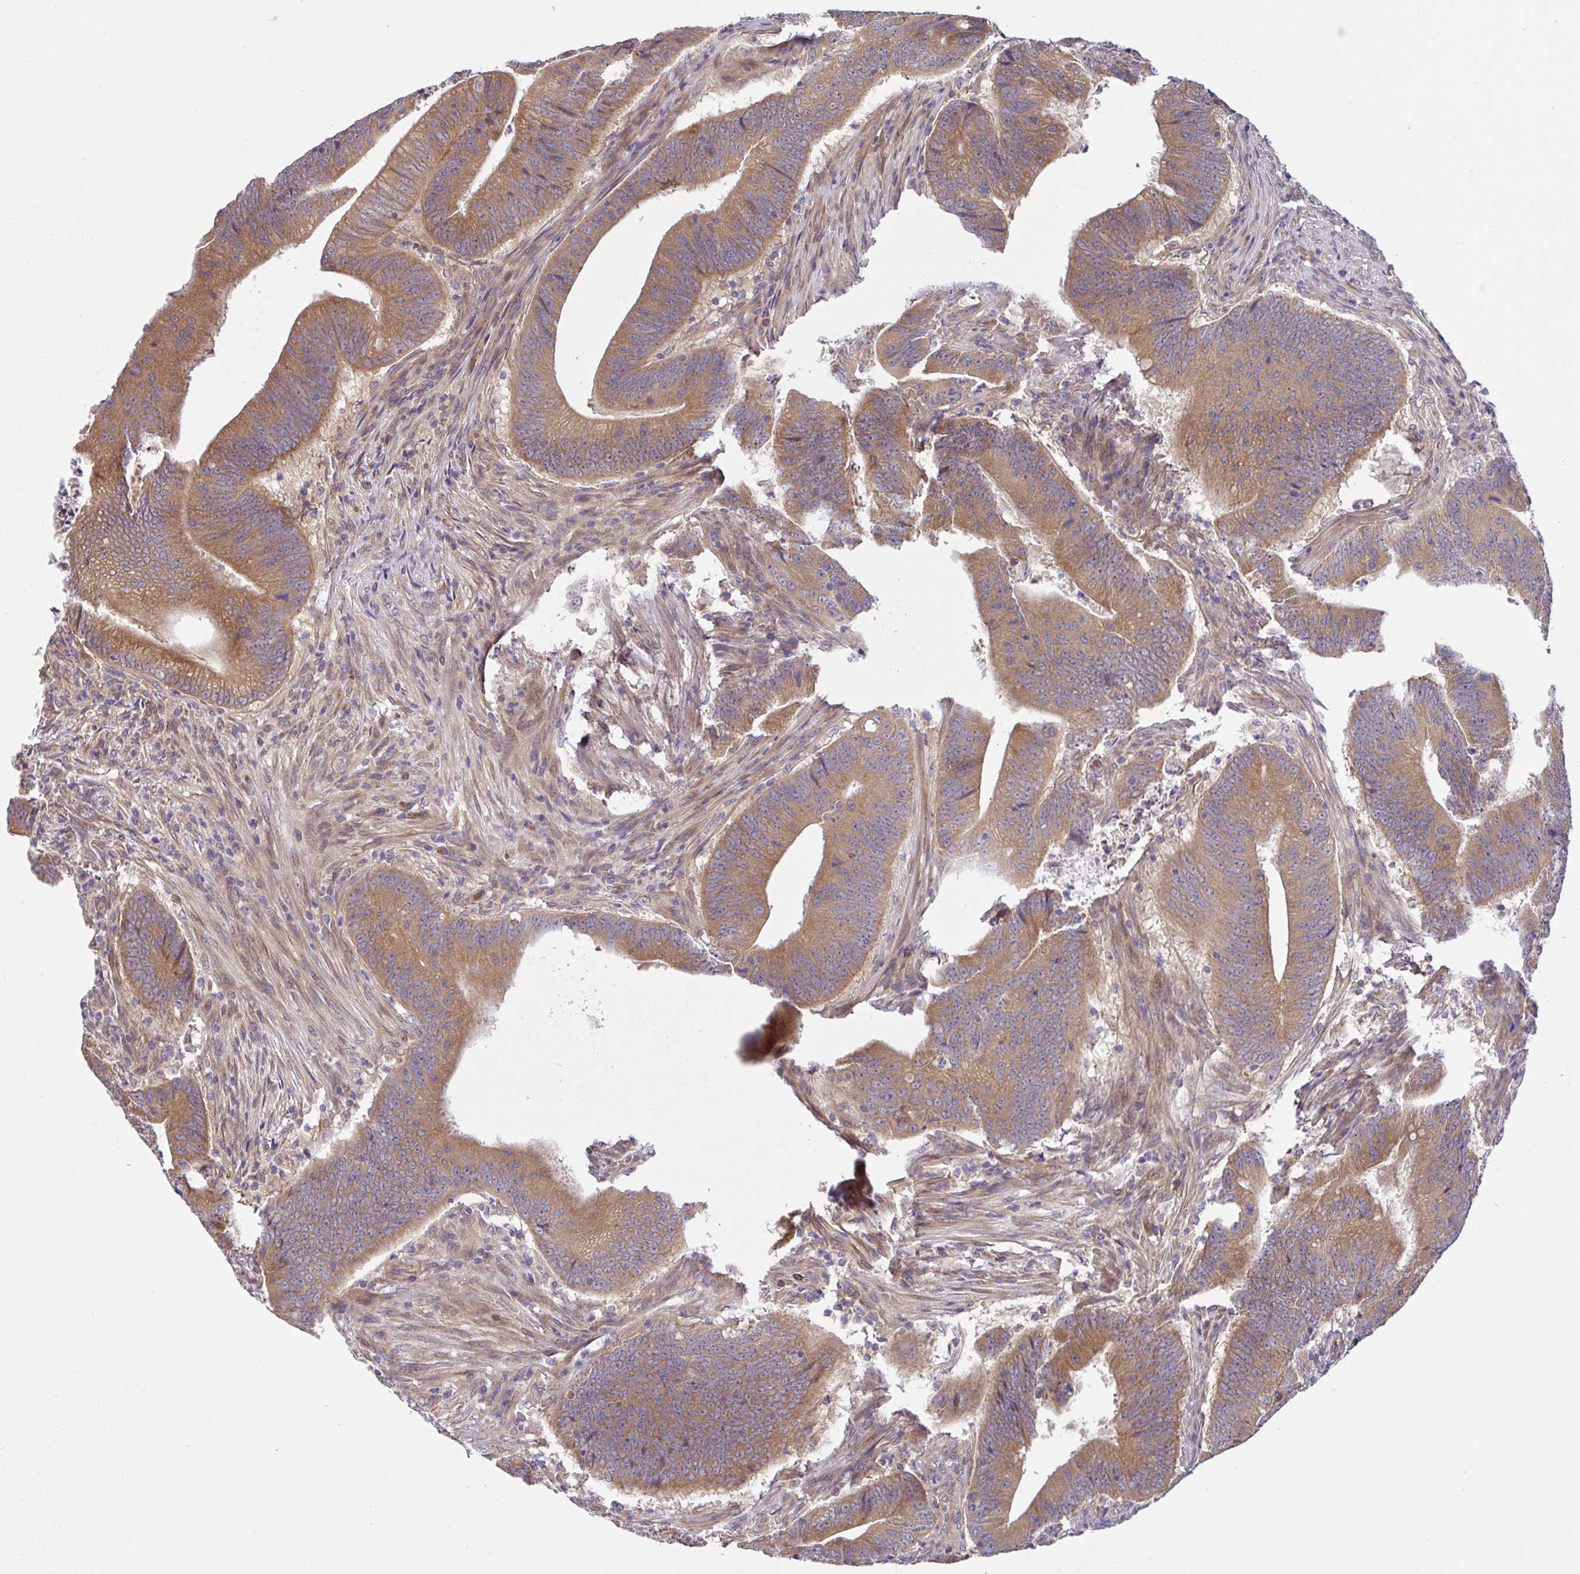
{"staining": {"intensity": "moderate", "quantity": ">75%", "location": "cytoplasmic/membranous"}, "tissue": "colorectal cancer", "cell_type": "Tumor cells", "image_type": "cancer", "snomed": [{"axis": "morphology", "description": "Adenocarcinoma, NOS"}, {"axis": "topography", "description": "Colon"}], "caption": "This histopathology image demonstrates colorectal adenocarcinoma stained with IHC to label a protein in brown. The cytoplasmic/membranous of tumor cells show moderate positivity for the protein. Nuclei are counter-stained blue.", "gene": "UBE4A", "patient": {"sex": "female", "age": 87}}